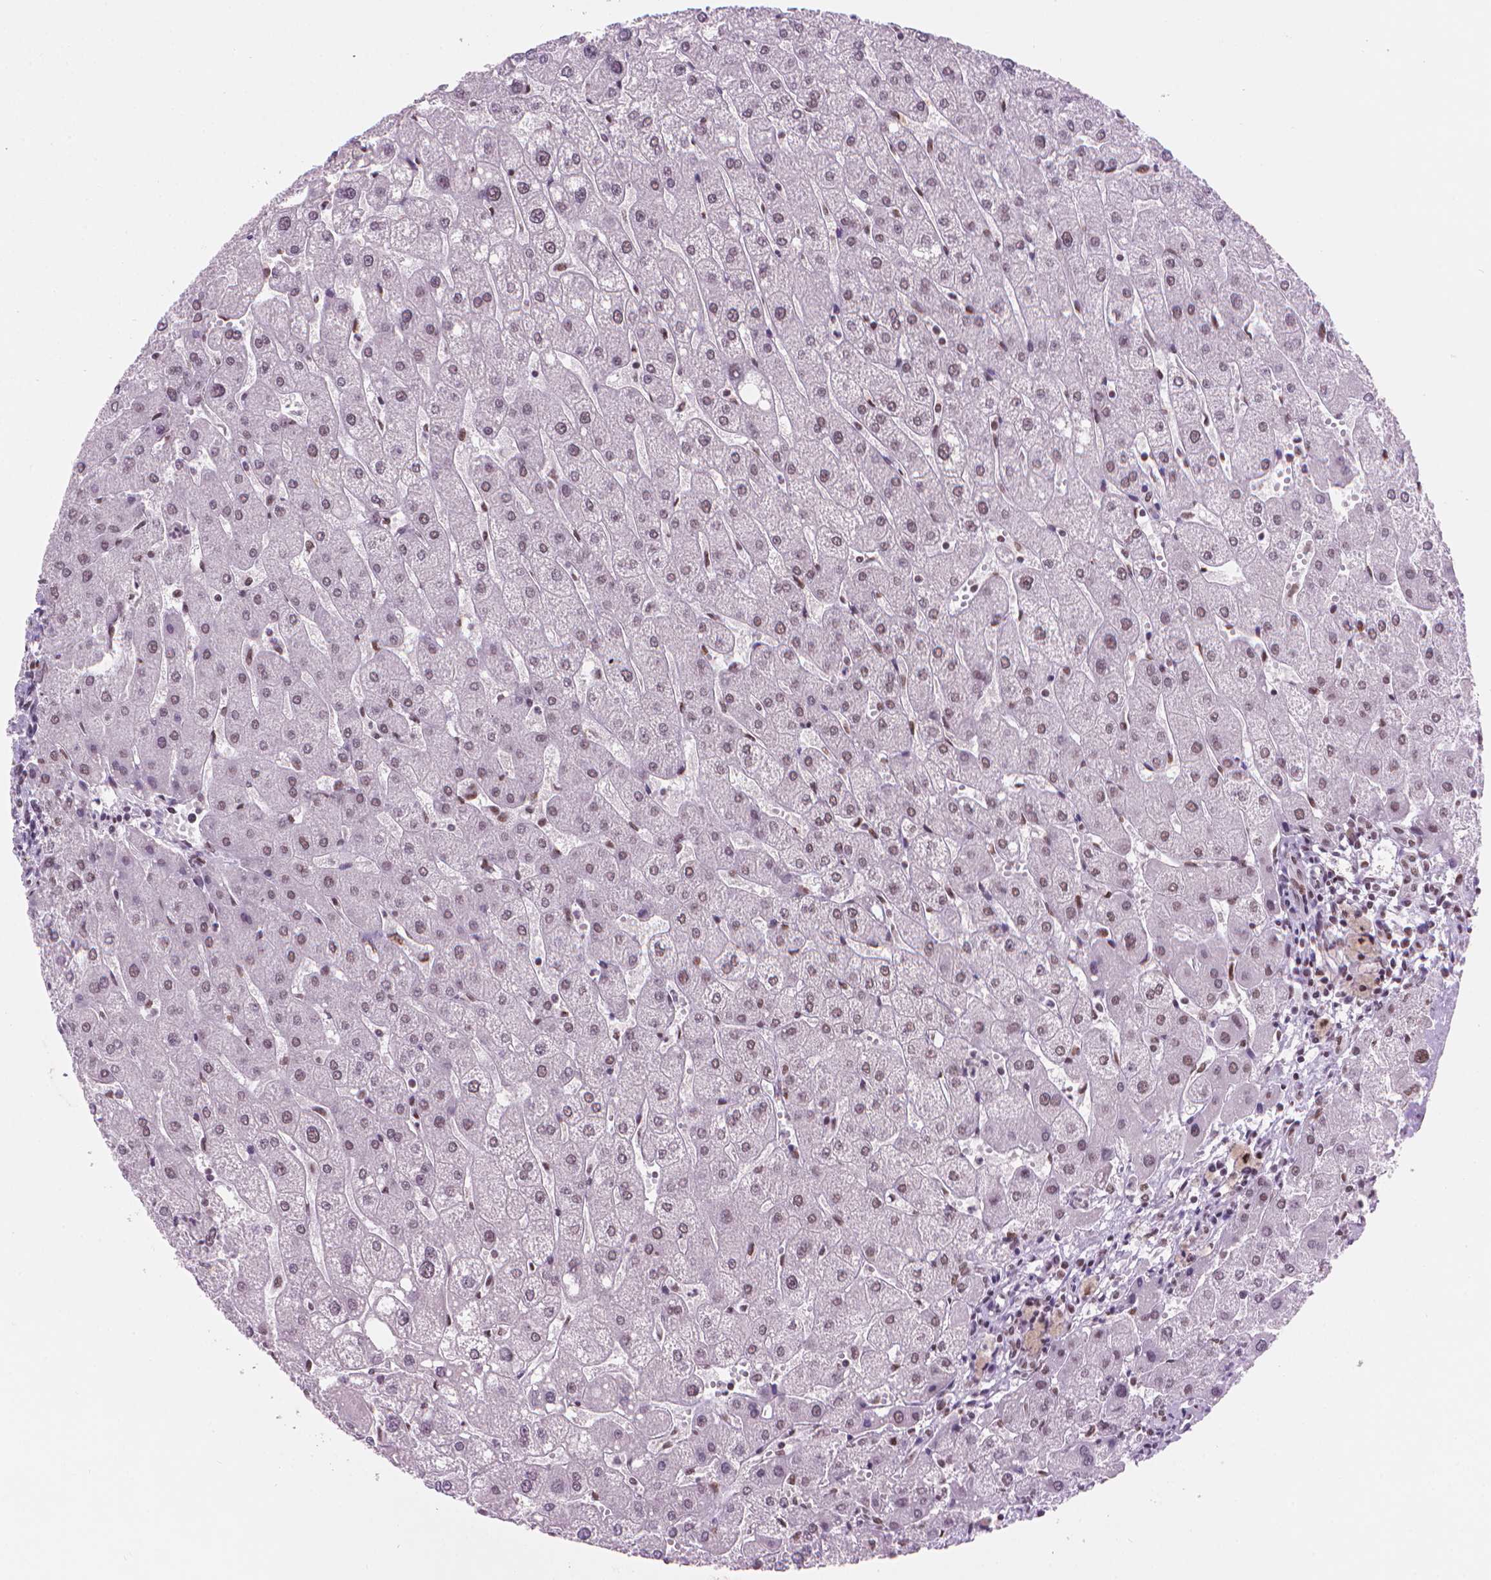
{"staining": {"intensity": "weak", "quantity": "<25%", "location": "nuclear"}, "tissue": "liver", "cell_type": "Cholangiocytes", "image_type": "normal", "snomed": [{"axis": "morphology", "description": "Normal tissue, NOS"}, {"axis": "topography", "description": "Liver"}], "caption": "High power microscopy photomicrograph of an IHC micrograph of normal liver, revealing no significant expression in cholangiocytes.", "gene": "RPA4", "patient": {"sex": "male", "age": 67}}